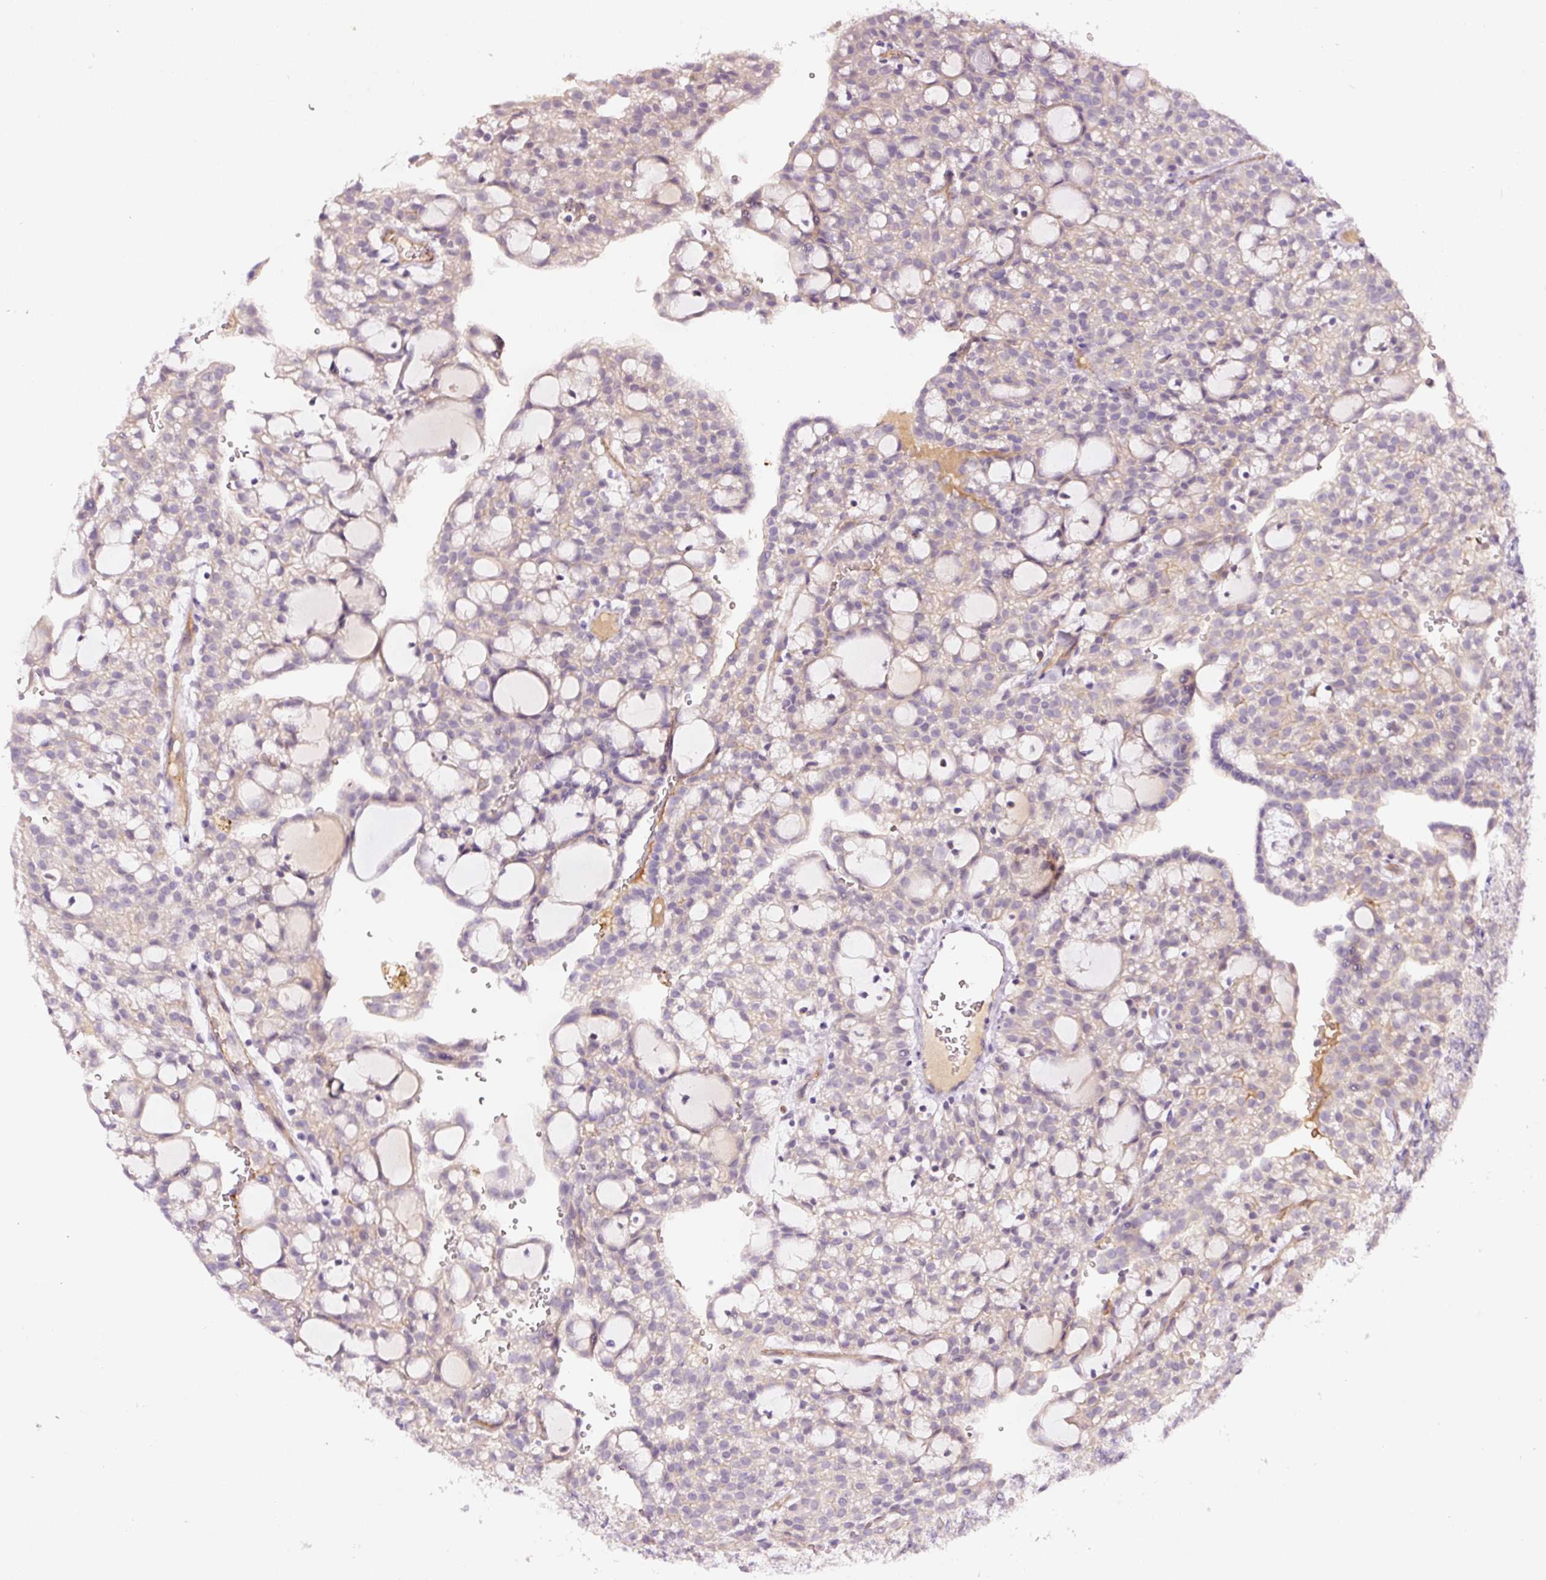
{"staining": {"intensity": "negative", "quantity": "none", "location": "none"}, "tissue": "renal cancer", "cell_type": "Tumor cells", "image_type": "cancer", "snomed": [{"axis": "morphology", "description": "Adenocarcinoma, NOS"}, {"axis": "topography", "description": "Kidney"}], "caption": "Renal cancer was stained to show a protein in brown. There is no significant expression in tumor cells. Nuclei are stained in blue.", "gene": "ABCB4", "patient": {"sex": "male", "age": 63}}